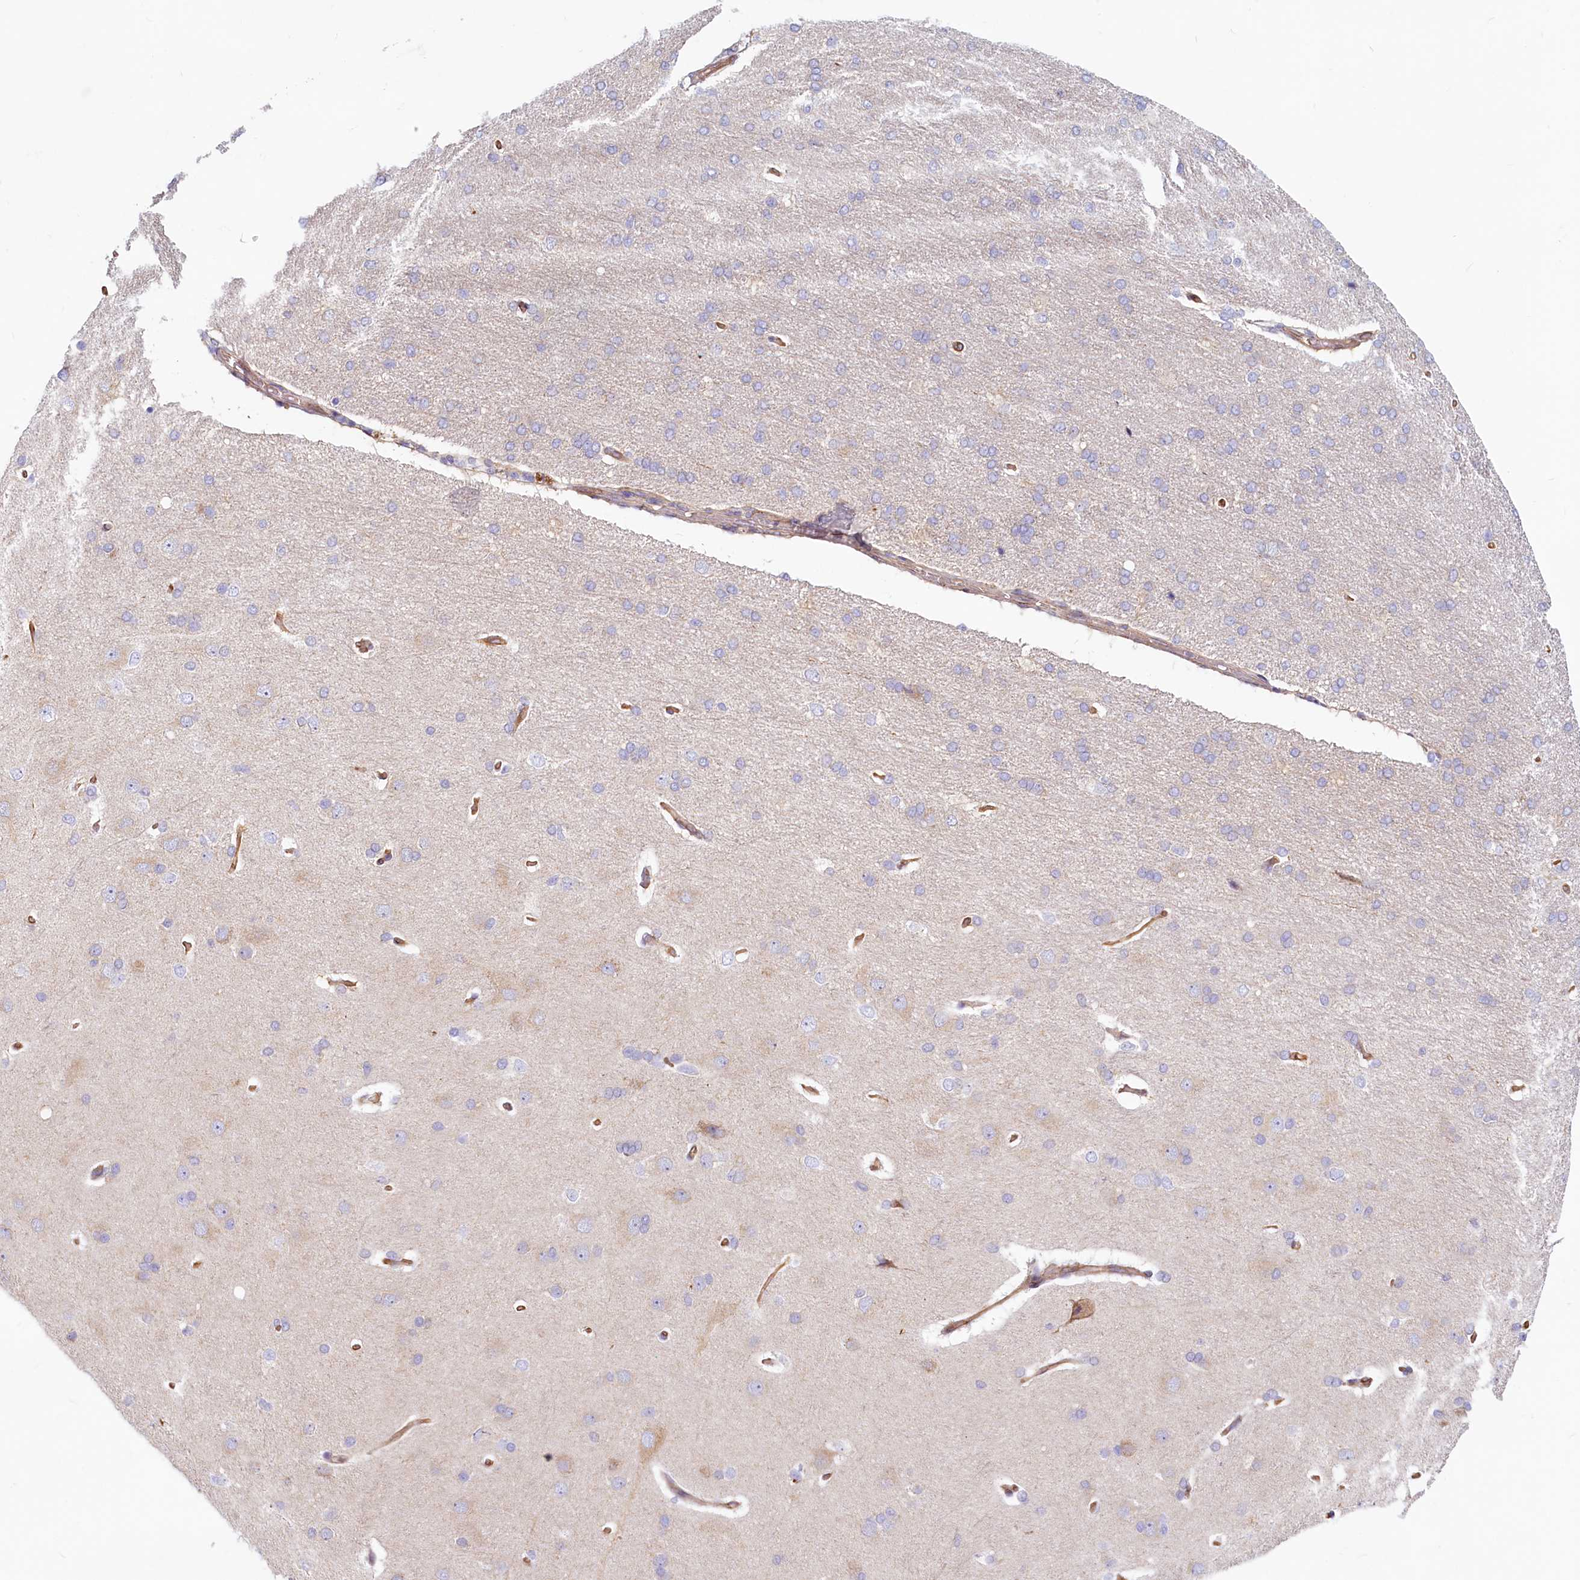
{"staining": {"intensity": "moderate", "quantity": ">75%", "location": "cytoplasmic/membranous"}, "tissue": "cerebral cortex", "cell_type": "Endothelial cells", "image_type": "normal", "snomed": [{"axis": "morphology", "description": "Normal tissue, NOS"}, {"axis": "topography", "description": "Cerebral cortex"}], "caption": "Endothelial cells show medium levels of moderate cytoplasmic/membranous expression in about >75% of cells in benign human cerebral cortex.", "gene": "LMOD3", "patient": {"sex": "male", "age": 62}}